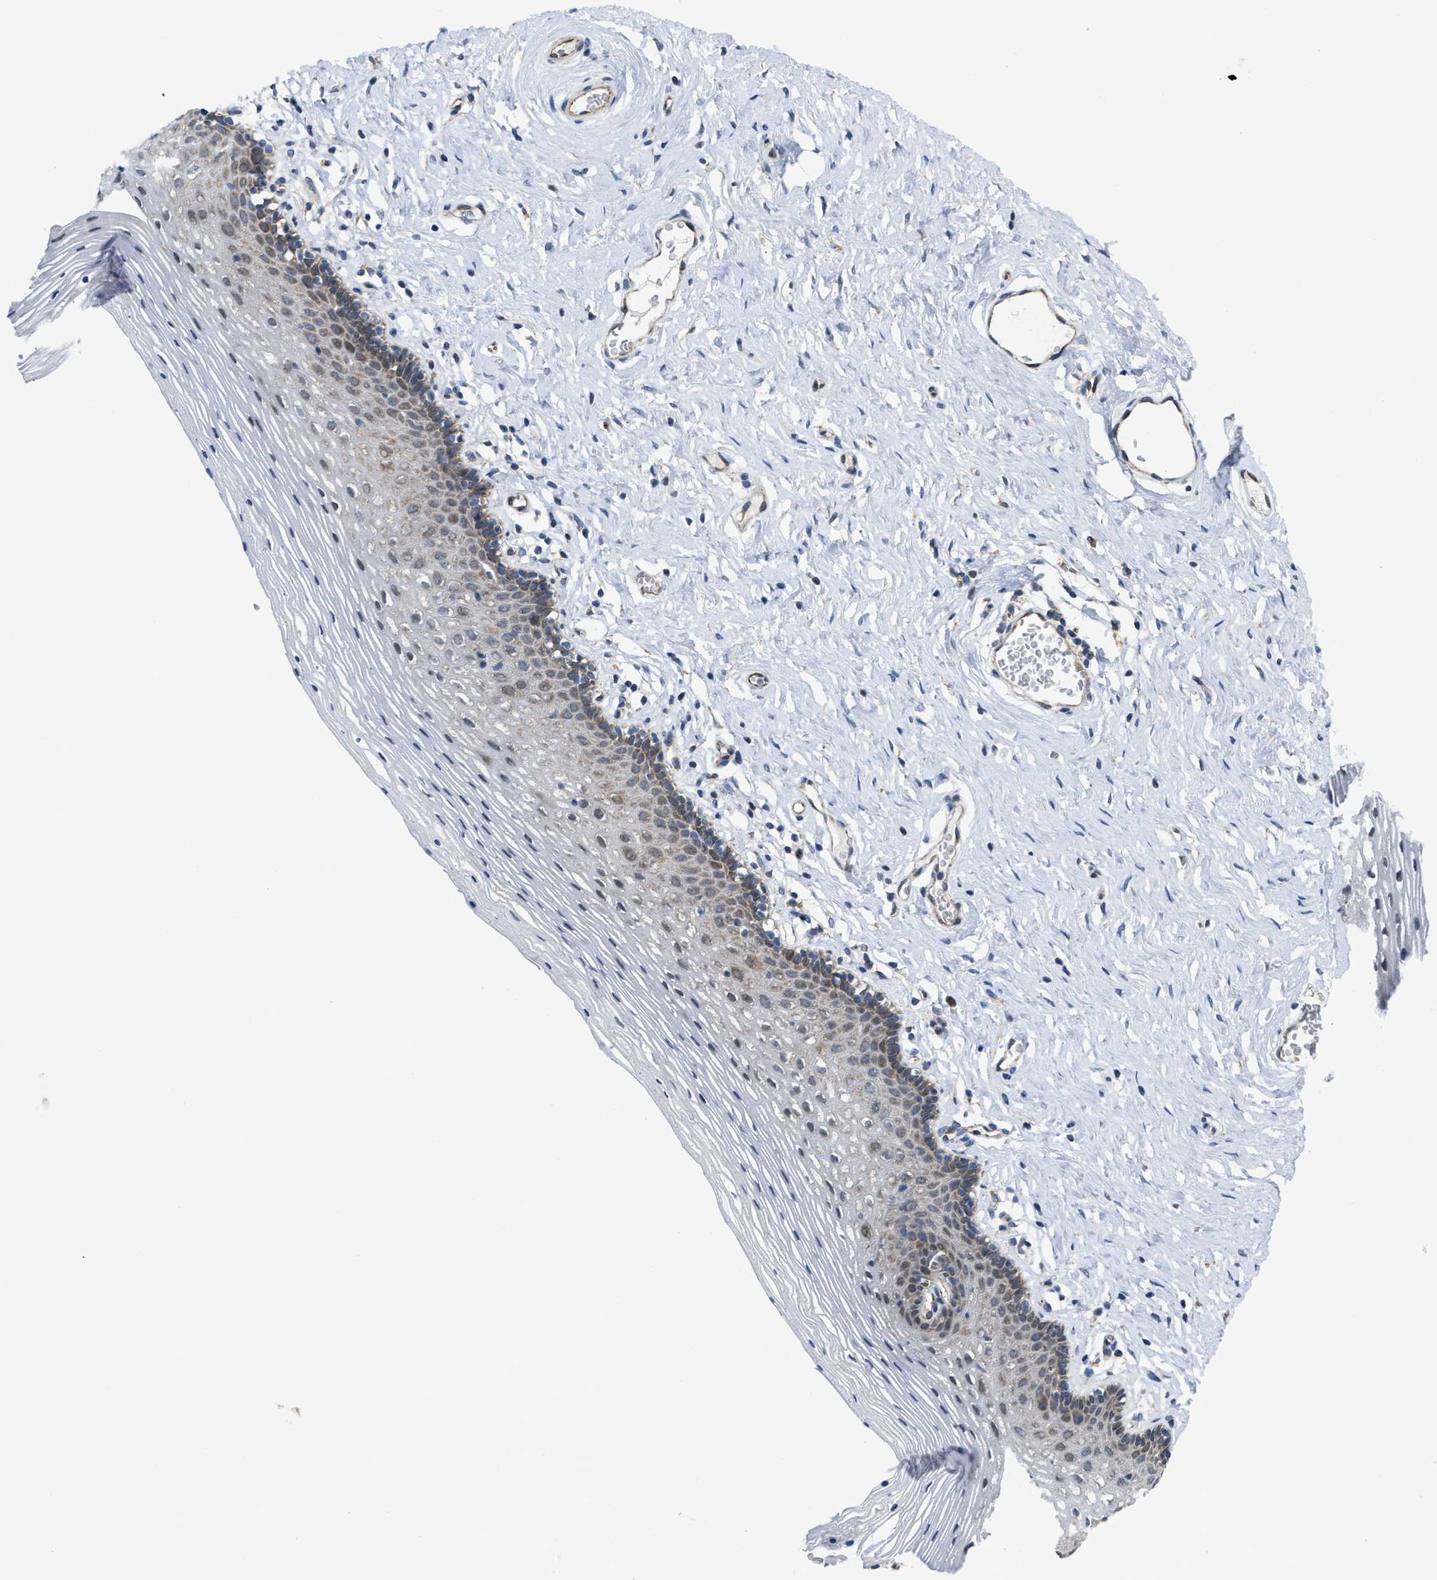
{"staining": {"intensity": "moderate", "quantity": "<25%", "location": "cytoplasmic/membranous"}, "tissue": "vagina", "cell_type": "Squamous epithelial cells", "image_type": "normal", "snomed": [{"axis": "morphology", "description": "Normal tissue, NOS"}, {"axis": "topography", "description": "Vagina"}], "caption": "Human vagina stained for a protein (brown) demonstrates moderate cytoplasmic/membranous positive expression in about <25% of squamous epithelial cells.", "gene": "EOGT", "patient": {"sex": "female", "age": 32}}